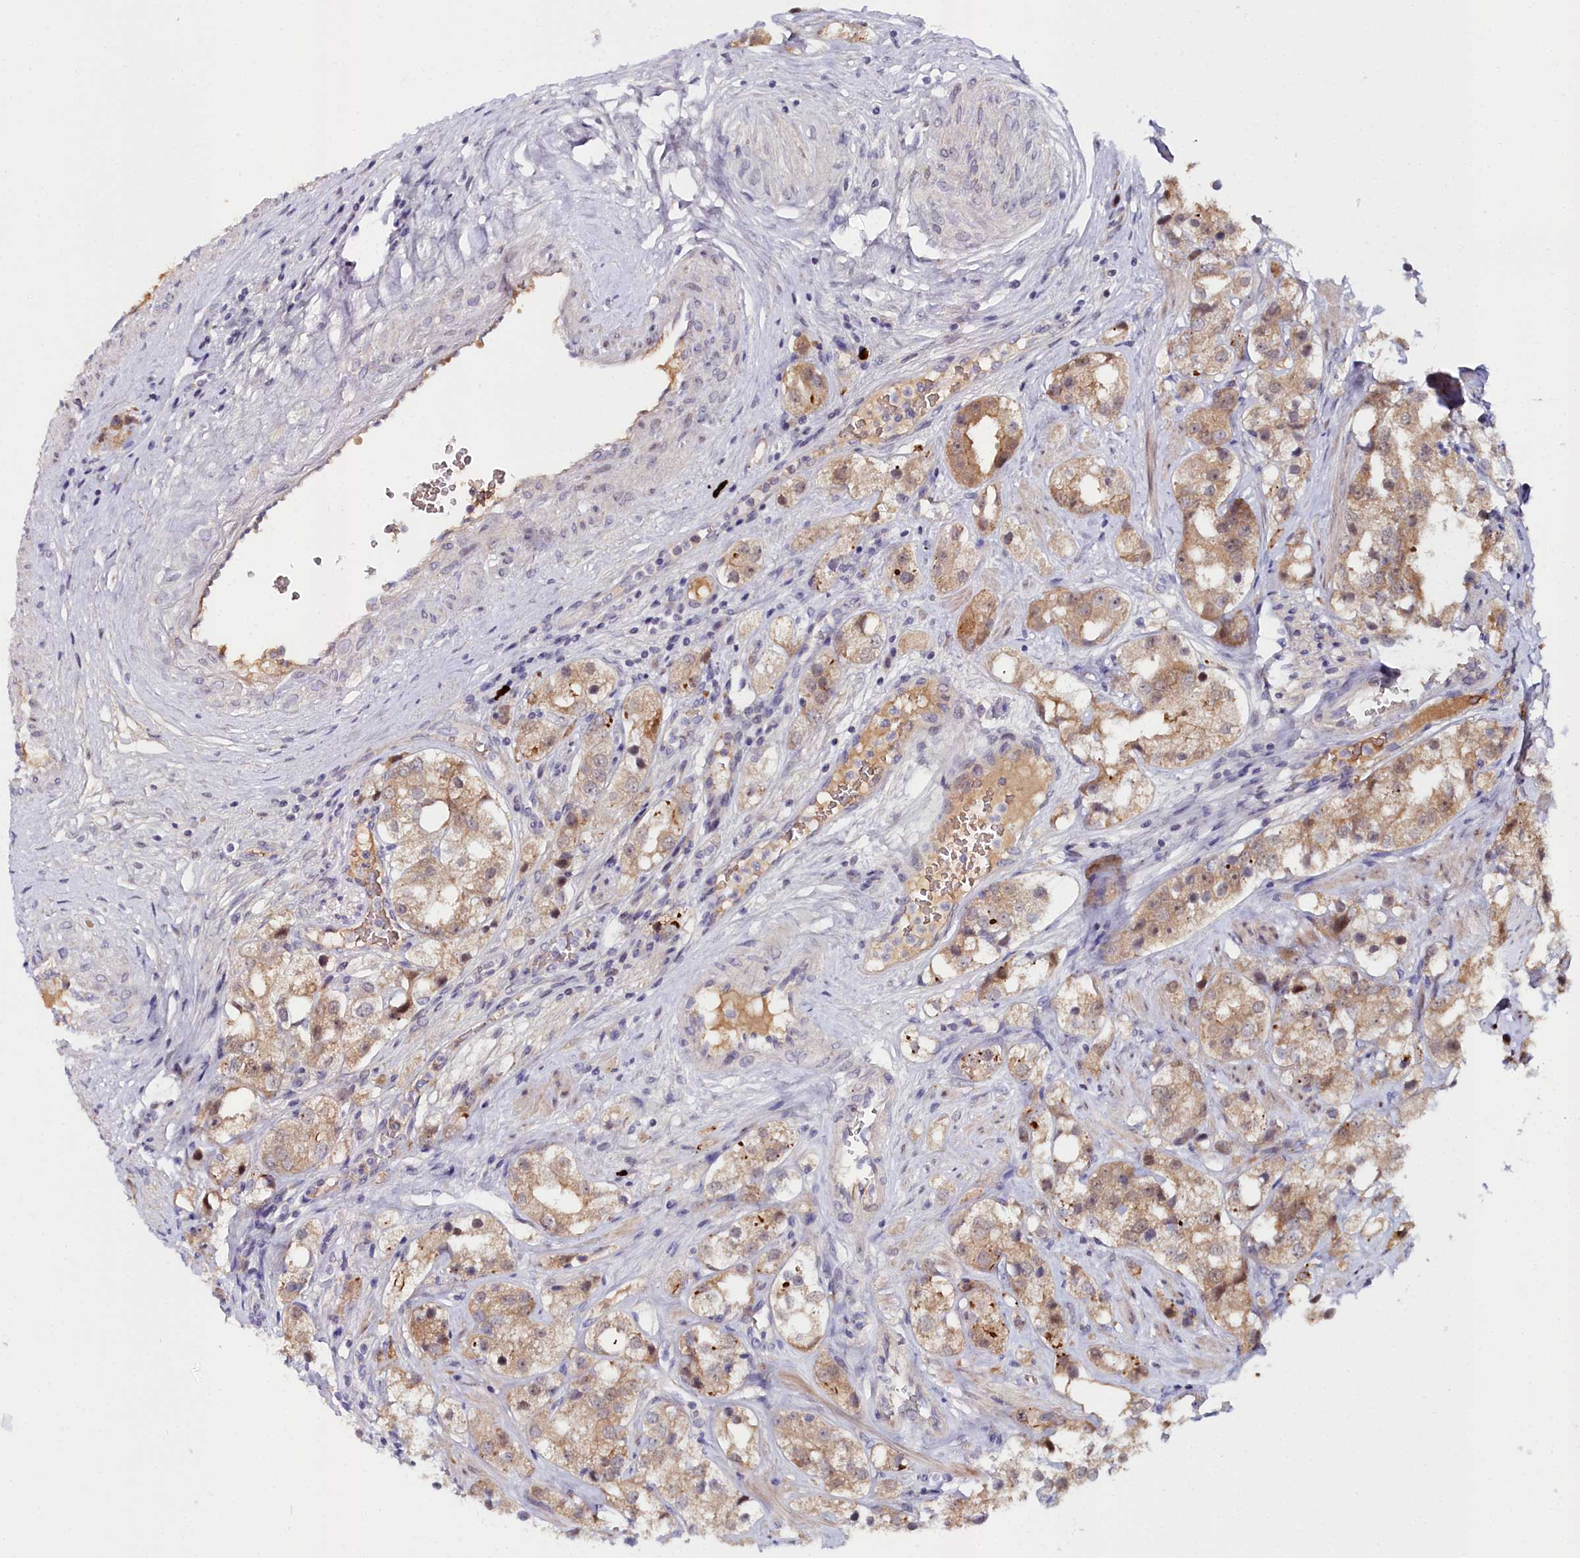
{"staining": {"intensity": "moderate", "quantity": "<25%", "location": "cytoplasmic/membranous,nuclear"}, "tissue": "prostate cancer", "cell_type": "Tumor cells", "image_type": "cancer", "snomed": [{"axis": "morphology", "description": "Adenocarcinoma, NOS"}, {"axis": "topography", "description": "Prostate"}], "caption": "An immunohistochemistry micrograph of tumor tissue is shown. Protein staining in brown shows moderate cytoplasmic/membranous and nuclear positivity in prostate cancer (adenocarcinoma) within tumor cells.", "gene": "KCTD18", "patient": {"sex": "male", "age": 79}}